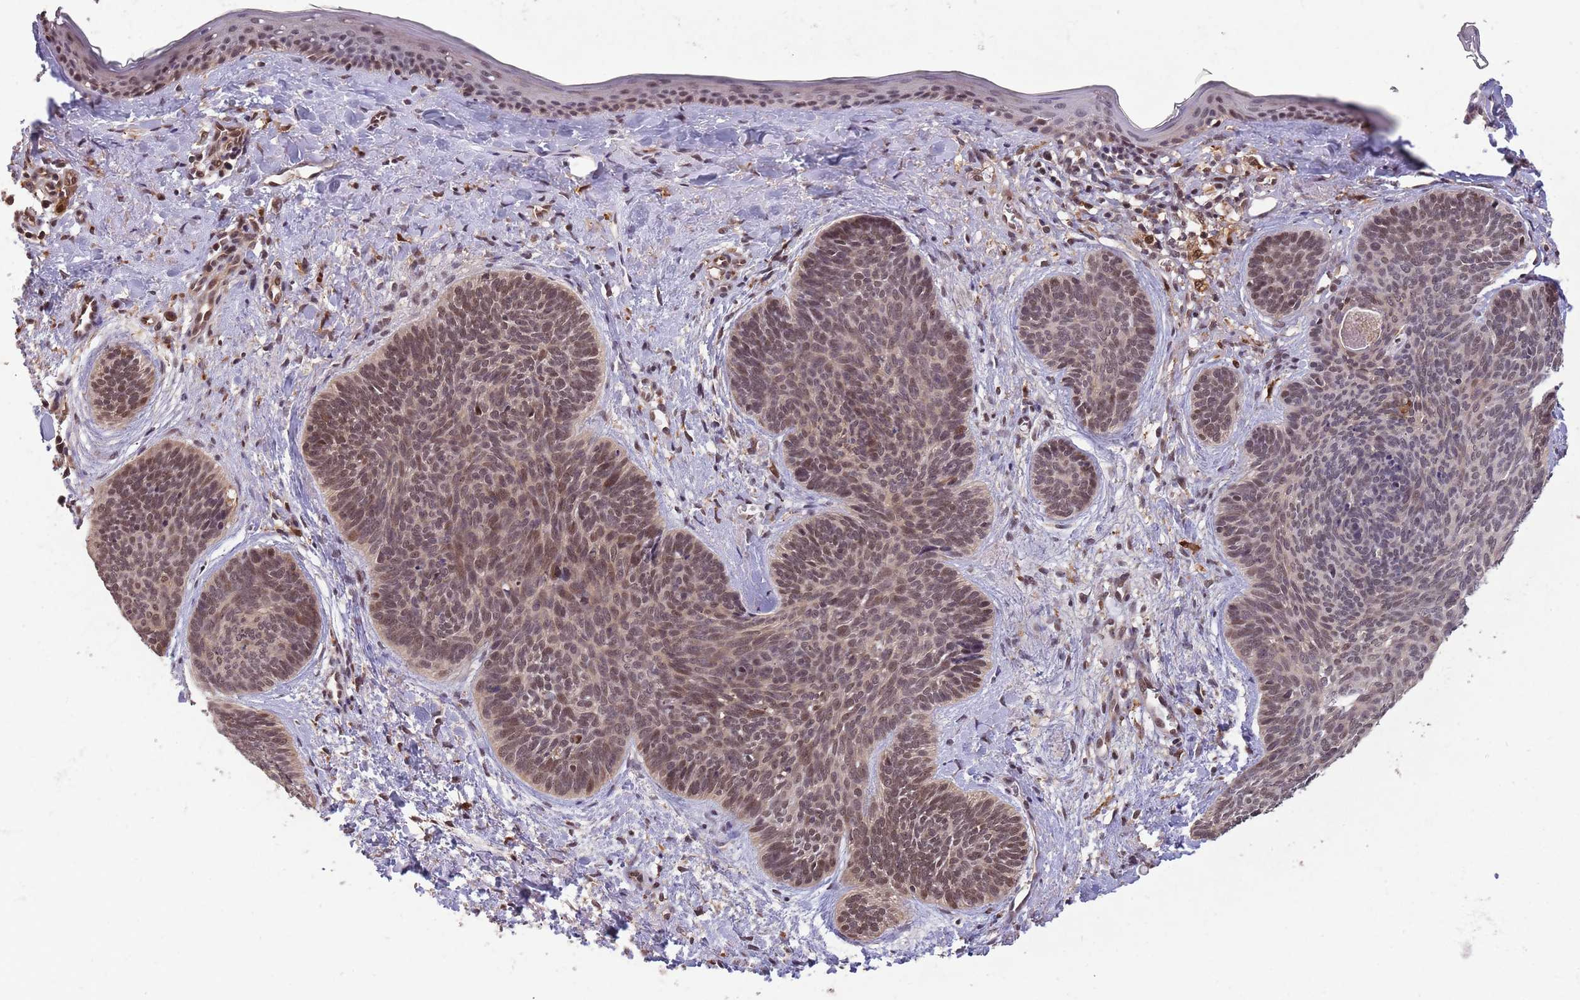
{"staining": {"intensity": "weak", "quantity": ">75%", "location": "nuclear"}, "tissue": "skin cancer", "cell_type": "Tumor cells", "image_type": "cancer", "snomed": [{"axis": "morphology", "description": "Basal cell carcinoma"}, {"axis": "topography", "description": "Skin"}], "caption": "Immunohistochemical staining of basal cell carcinoma (skin) displays low levels of weak nuclear positivity in about >75% of tumor cells.", "gene": "ZNF639", "patient": {"sex": "female", "age": 81}}